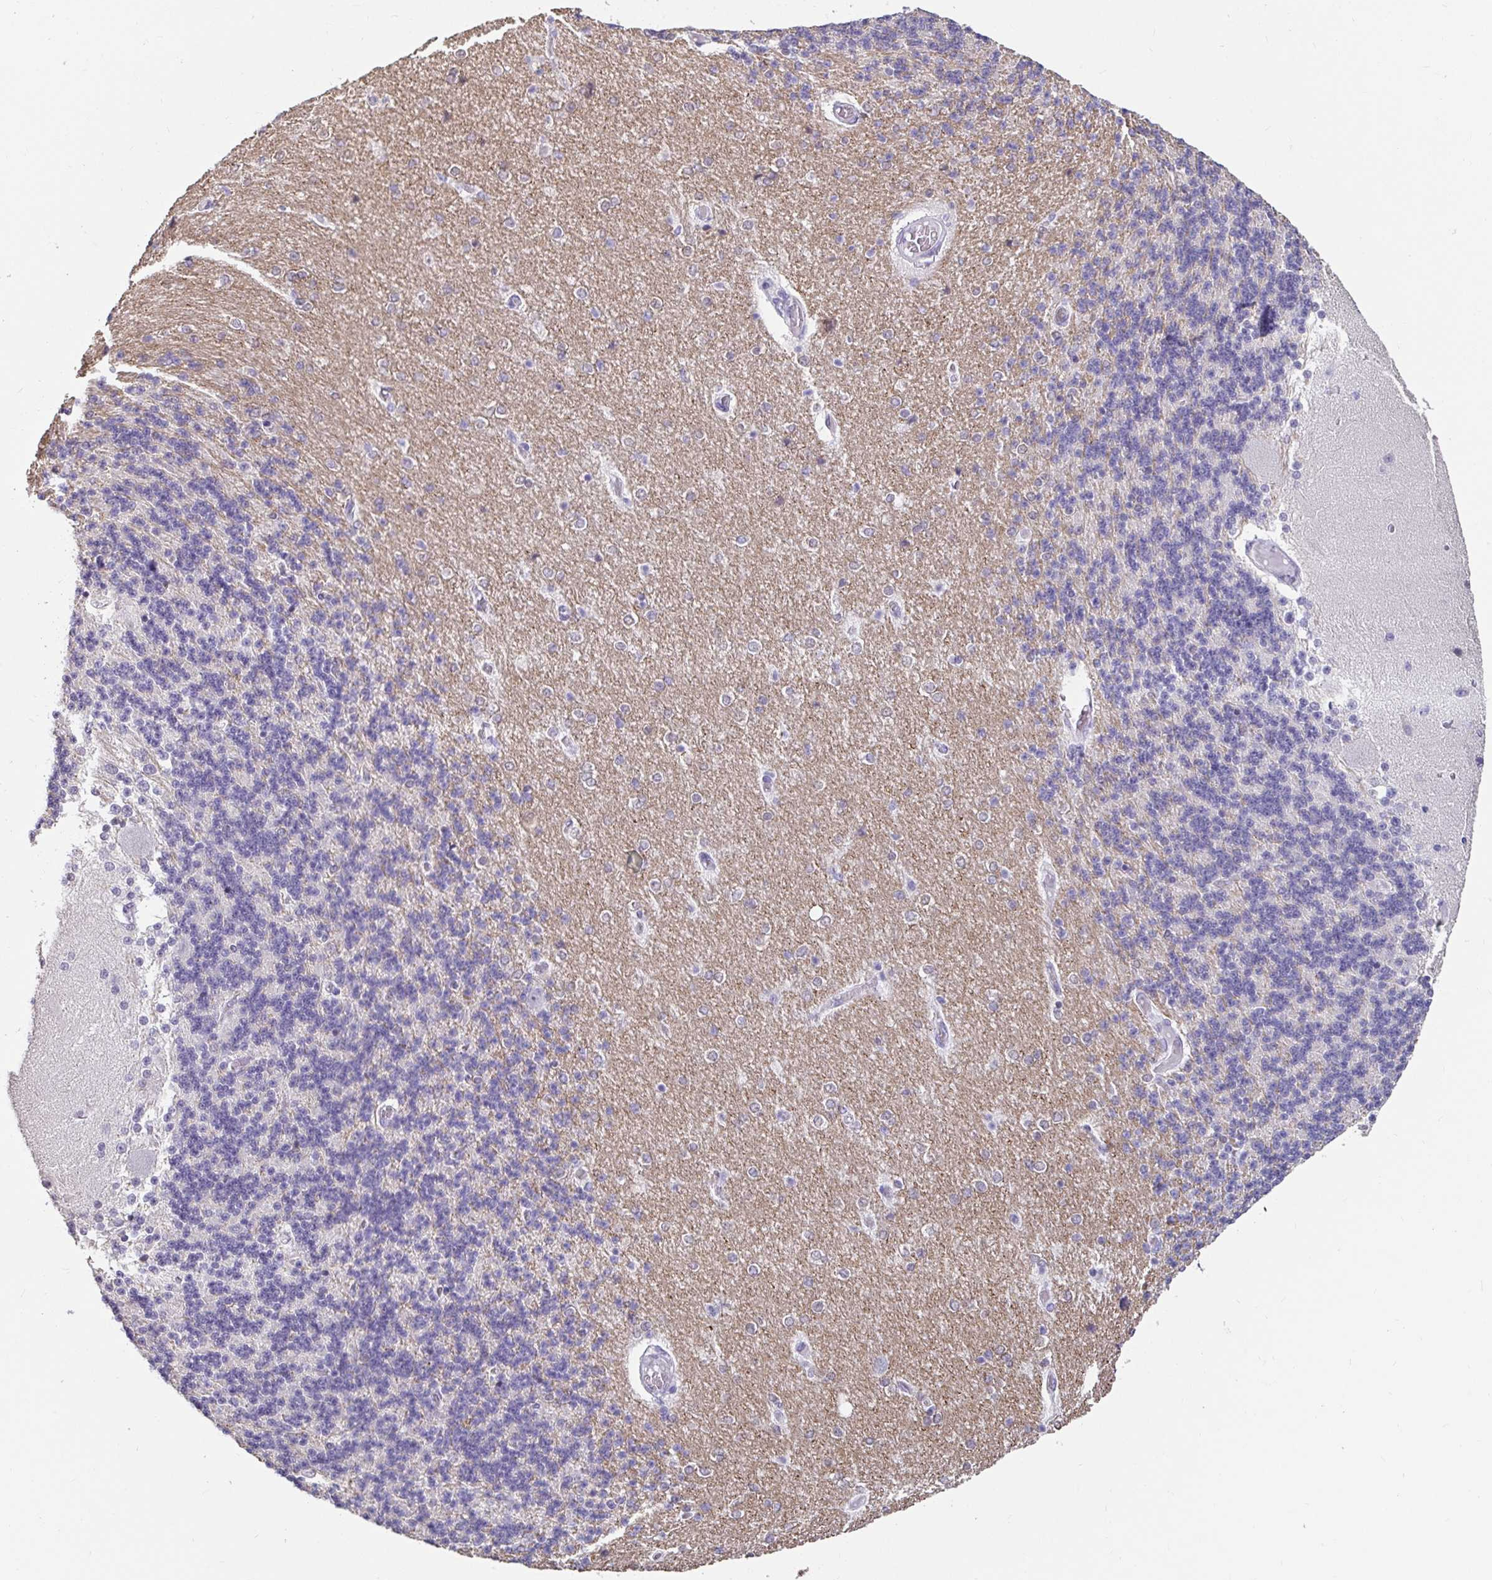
{"staining": {"intensity": "moderate", "quantity": "<25%", "location": "cytoplasmic/membranous"}, "tissue": "cerebellum", "cell_type": "Cells in granular layer", "image_type": "normal", "snomed": [{"axis": "morphology", "description": "Normal tissue, NOS"}, {"axis": "topography", "description": "Cerebellum"}], "caption": "The image displays staining of unremarkable cerebellum, revealing moderate cytoplasmic/membranous protein staining (brown color) within cells in granular layer.", "gene": "ANLN", "patient": {"sex": "female", "age": 54}}